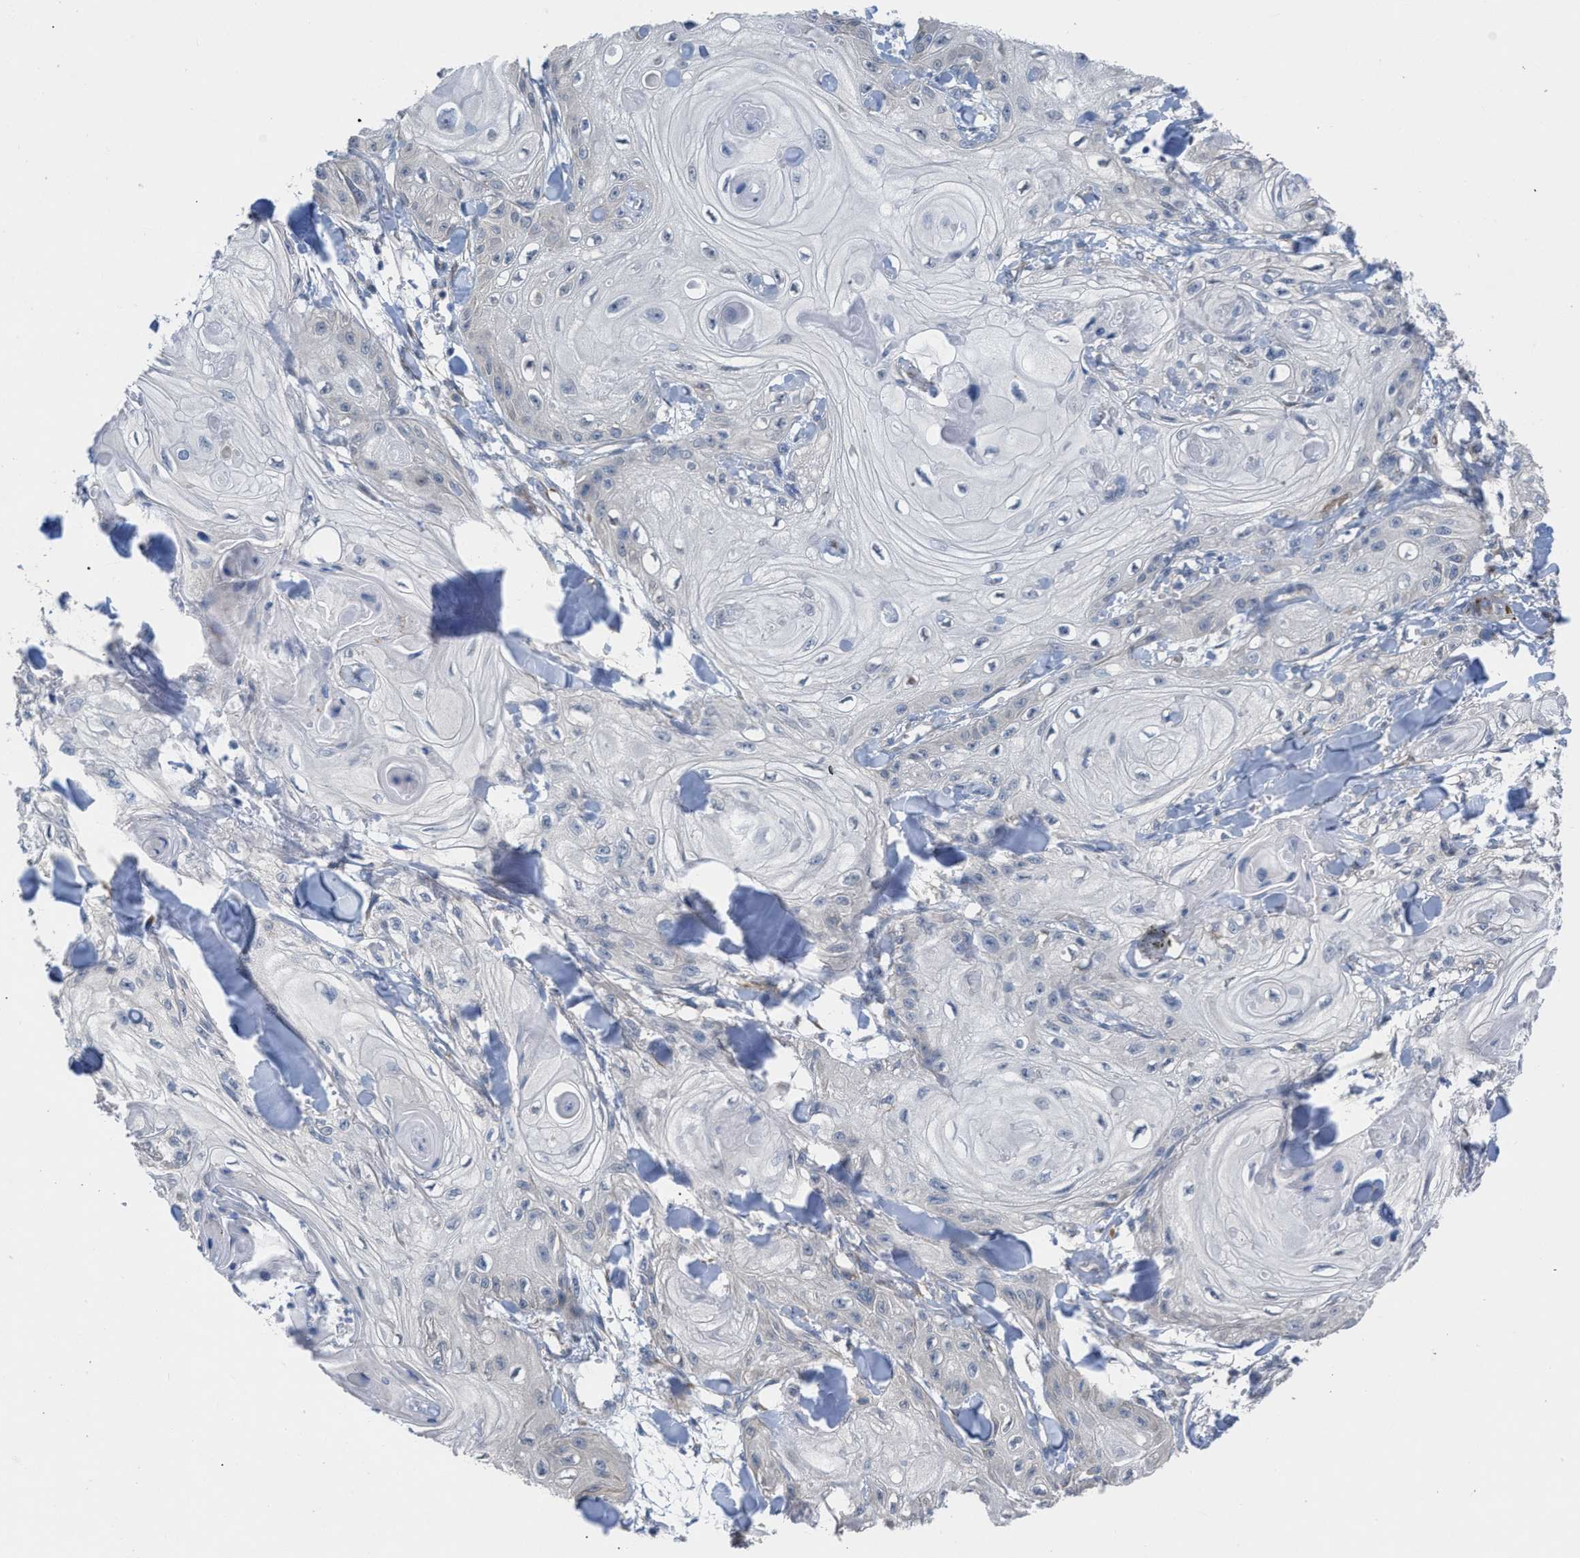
{"staining": {"intensity": "negative", "quantity": "none", "location": "none"}, "tissue": "skin cancer", "cell_type": "Tumor cells", "image_type": "cancer", "snomed": [{"axis": "morphology", "description": "Squamous cell carcinoma, NOS"}, {"axis": "topography", "description": "Skin"}], "caption": "This is a photomicrograph of immunohistochemistry staining of squamous cell carcinoma (skin), which shows no staining in tumor cells. Brightfield microscopy of immunohistochemistry stained with DAB (brown) and hematoxylin (blue), captured at high magnification.", "gene": "TMEM131", "patient": {"sex": "male", "age": 74}}